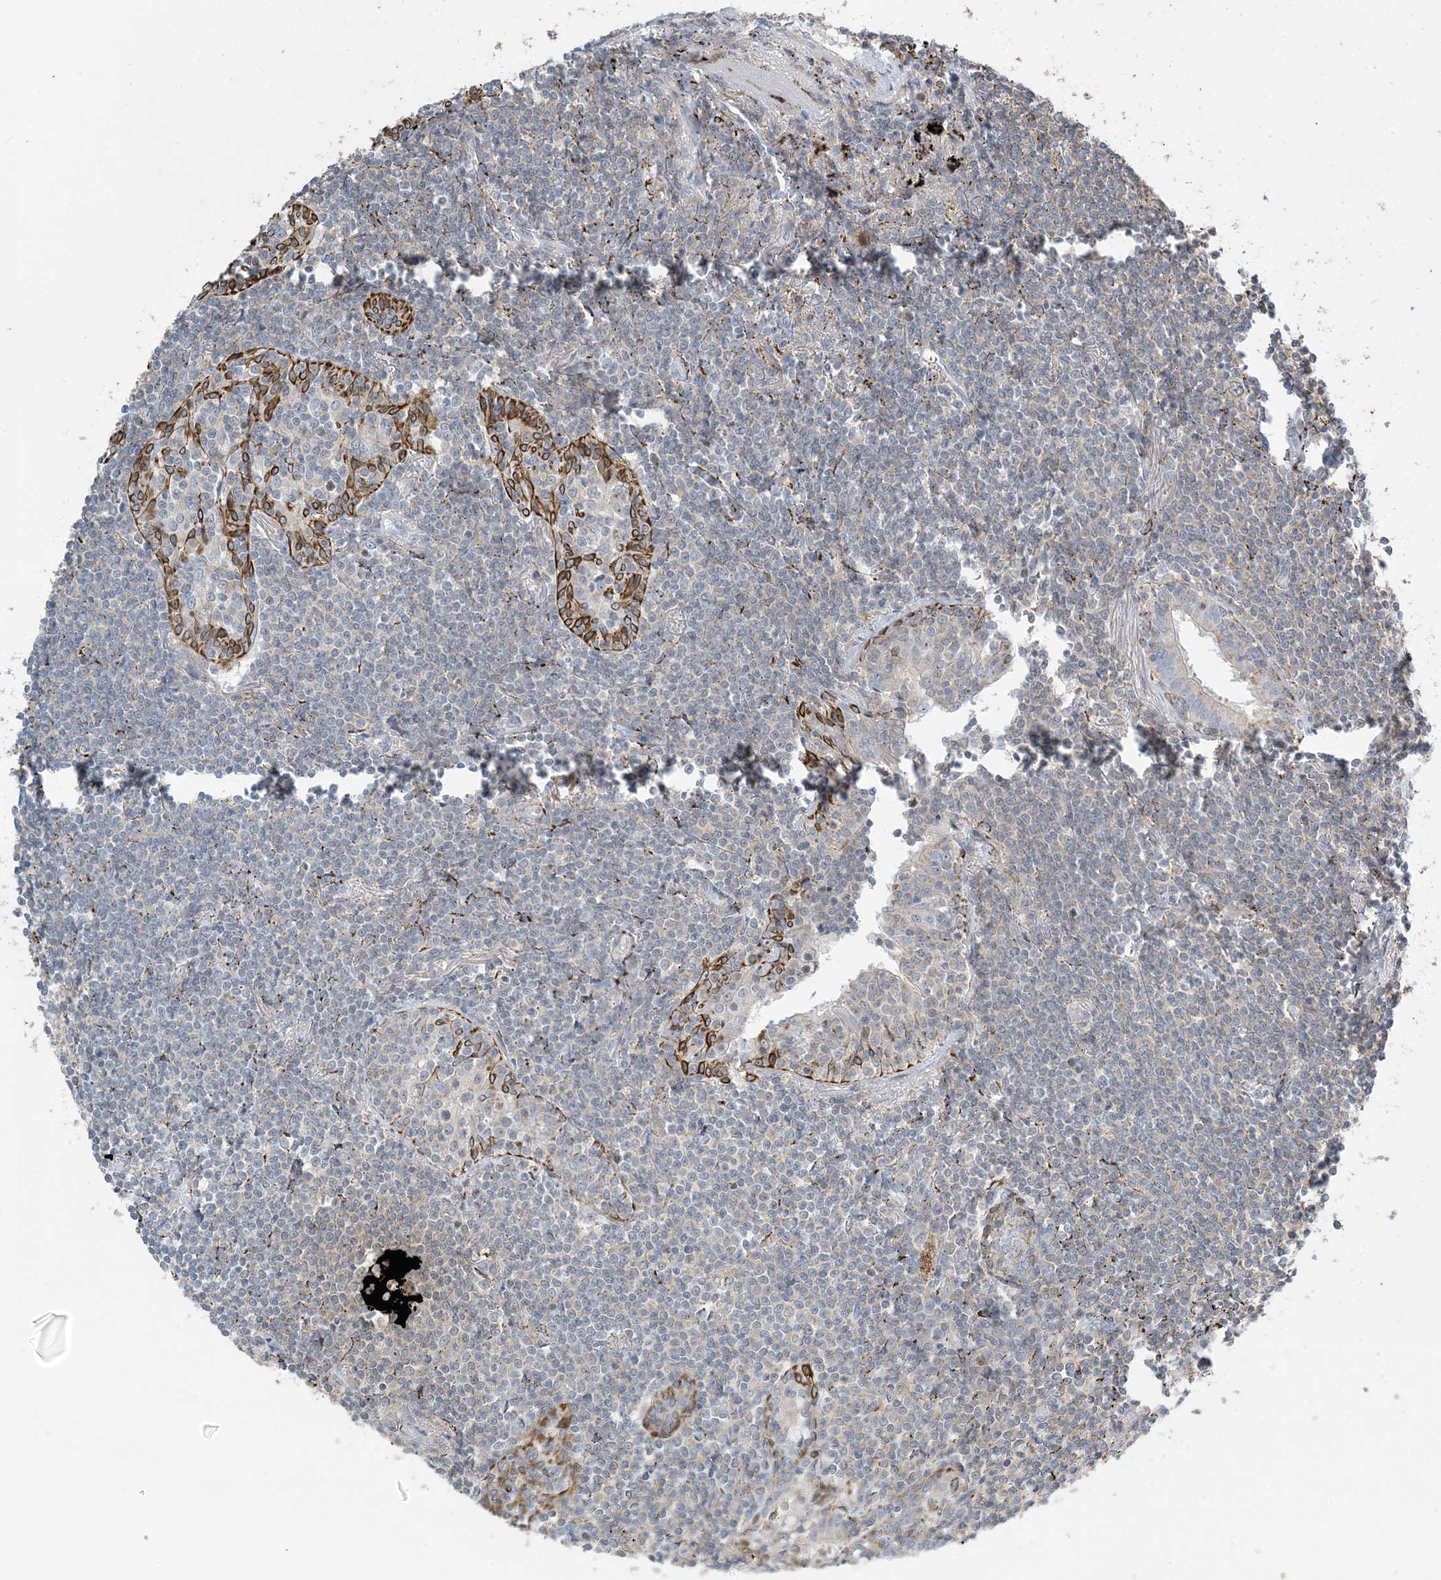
{"staining": {"intensity": "negative", "quantity": "none", "location": "none"}, "tissue": "lymphoma", "cell_type": "Tumor cells", "image_type": "cancer", "snomed": [{"axis": "morphology", "description": "Malignant lymphoma, non-Hodgkin's type, Low grade"}, {"axis": "topography", "description": "Lung"}], "caption": "High magnification brightfield microscopy of lymphoma stained with DAB (brown) and counterstained with hematoxylin (blue): tumor cells show no significant staining.", "gene": "LTN1", "patient": {"sex": "female", "age": 71}}